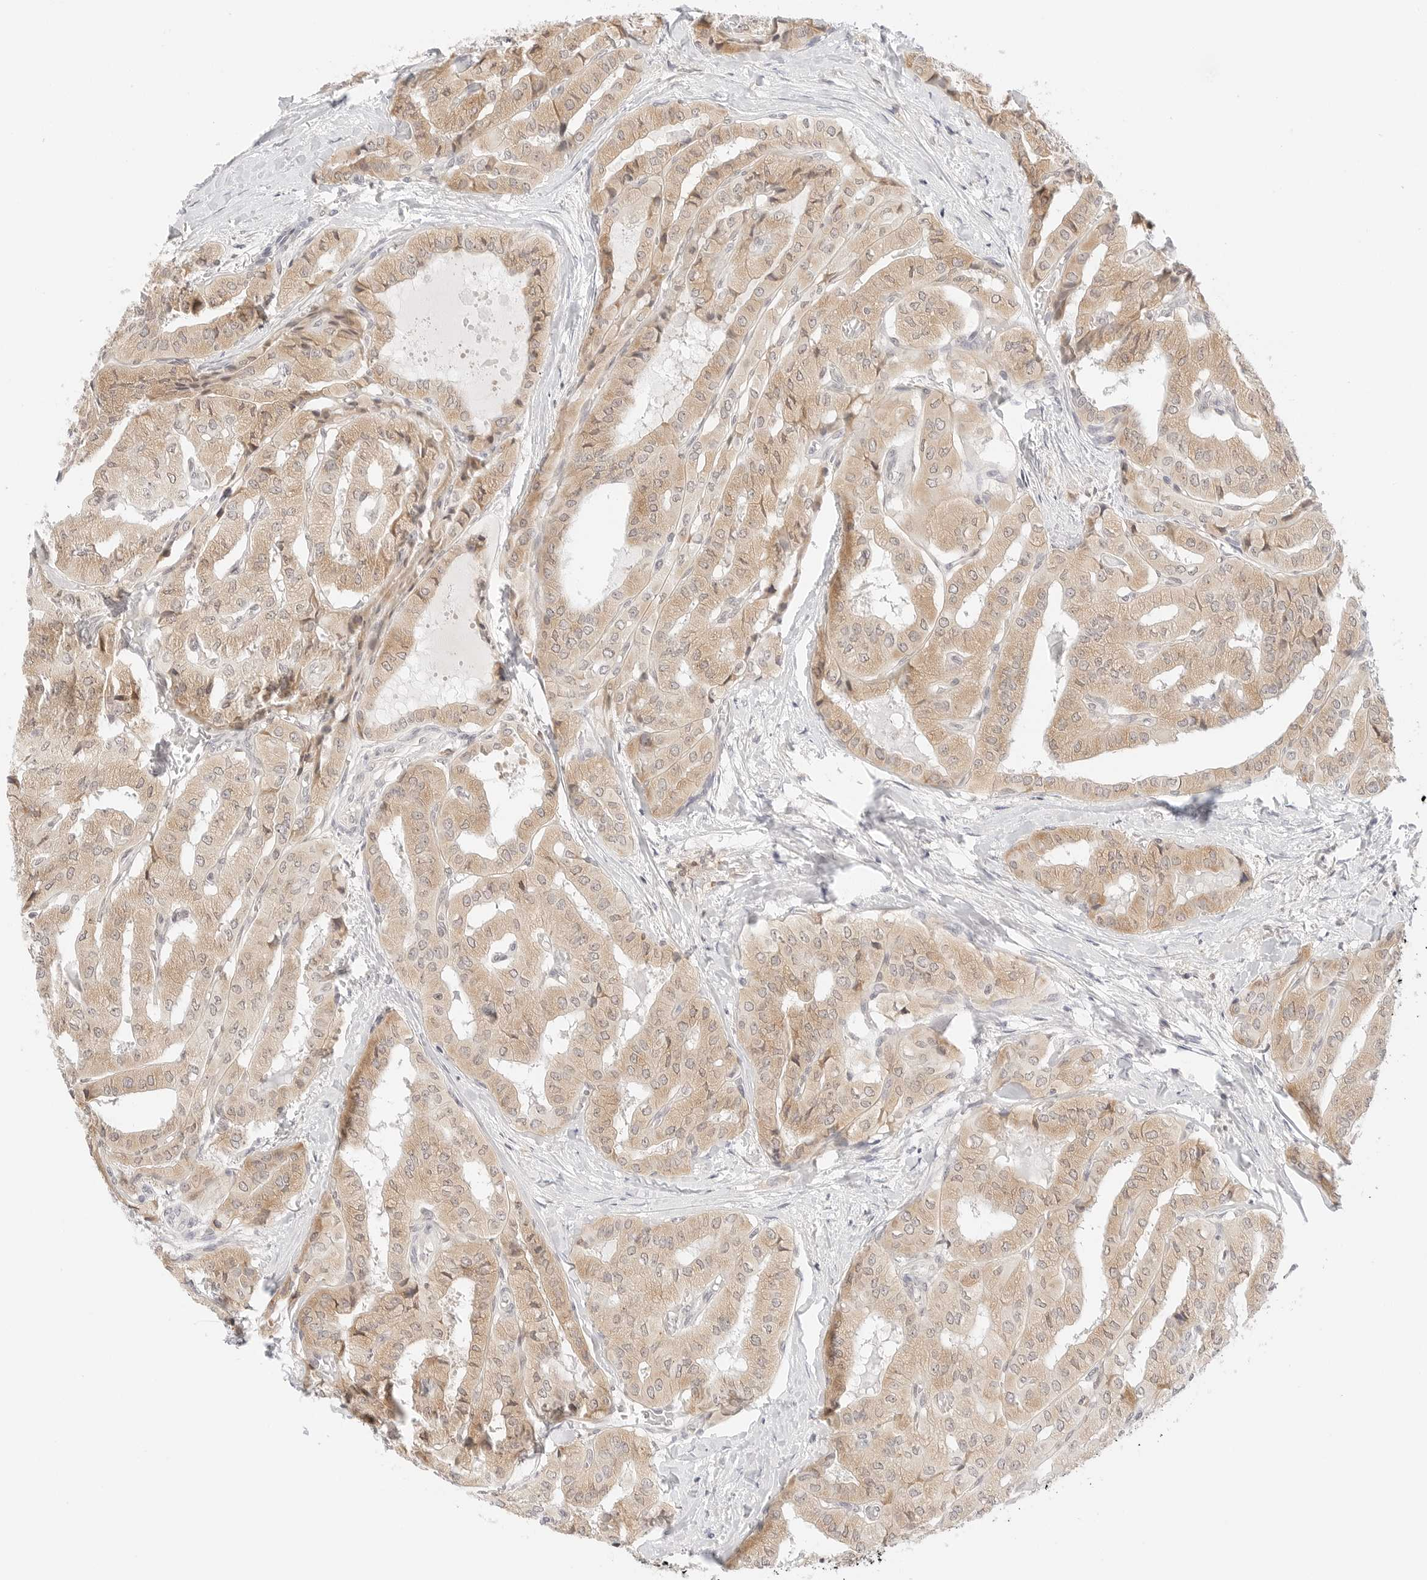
{"staining": {"intensity": "weak", "quantity": ">75%", "location": "cytoplasmic/membranous"}, "tissue": "thyroid cancer", "cell_type": "Tumor cells", "image_type": "cancer", "snomed": [{"axis": "morphology", "description": "Papillary adenocarcinoma, NOS"}, {"axis": "topography", "description": "Thyroid gland"}], "caption": "Protein analysis of thyroid cancer (papillary adenocarcinoma) tissue exhibits weak cytoplasmic/membranous positivity in about >75% of tumor cells. (brown staining indicates protein expression, while blue staining denotes nuclei).", "gene": "ERO1B", "patient": {"sex": "female", "age": 59}}